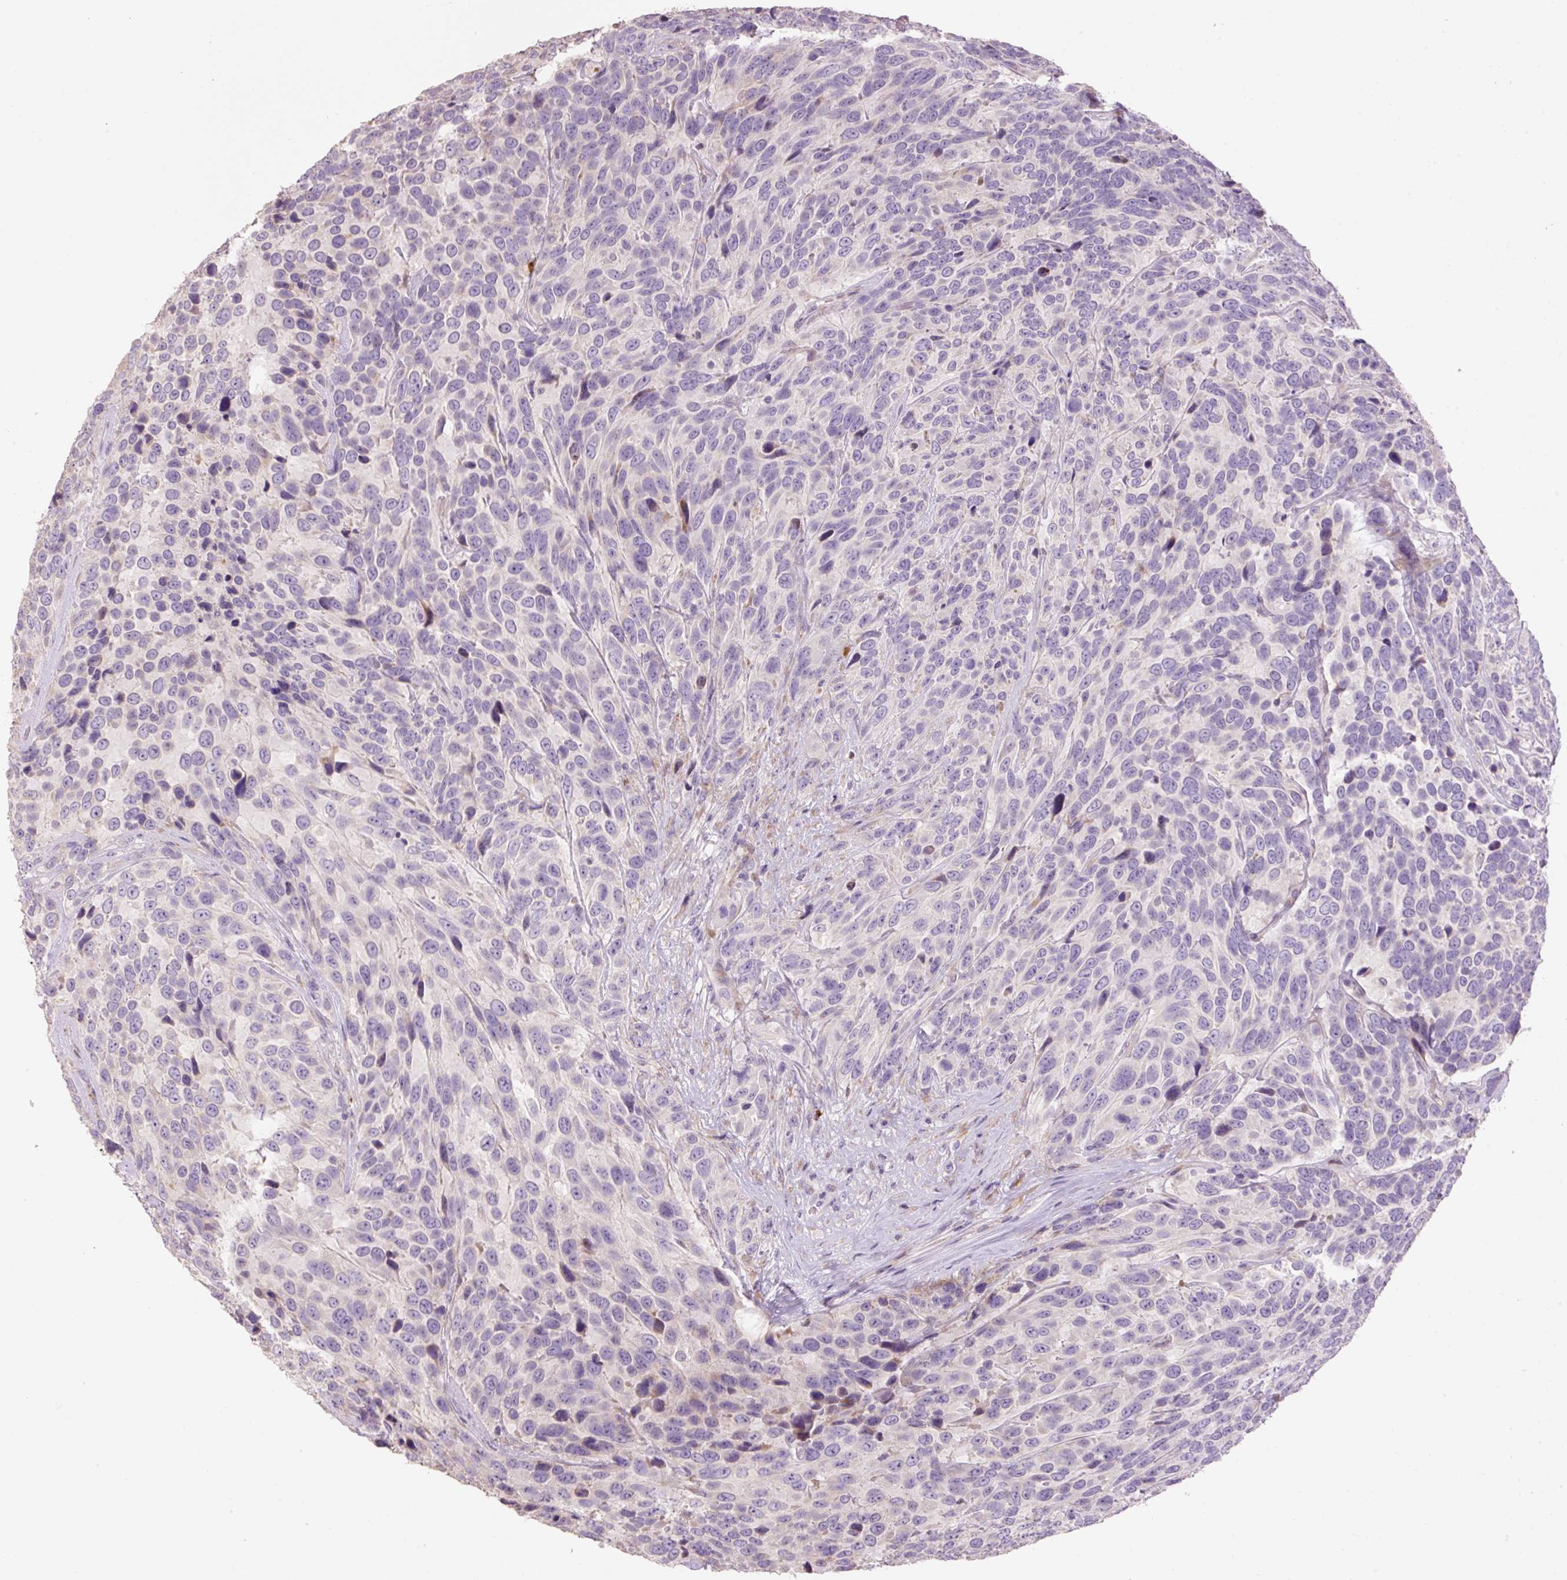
{"staining": {"intensity": "negative", "quantity": "none", "location": "none"}, "tissue": "urothelial cancer", "cell_type": "Tumor cells", "image_type": "cancer", "snomed": [{"axis": "morphology", "description": "Urothelial carcinoma, High grade"}, {"axis": "topography", "description": "Urinary bladder"}], "caption": "High magnification brightfield microscopy of urothelial carcinoma (high-grade) stained with DAB (brown) and counterstained with hematoxylin (blue): tumor cells show no significant expression.", "gene": "HAX1", "patient": {"sex": "female", "age": 70}}